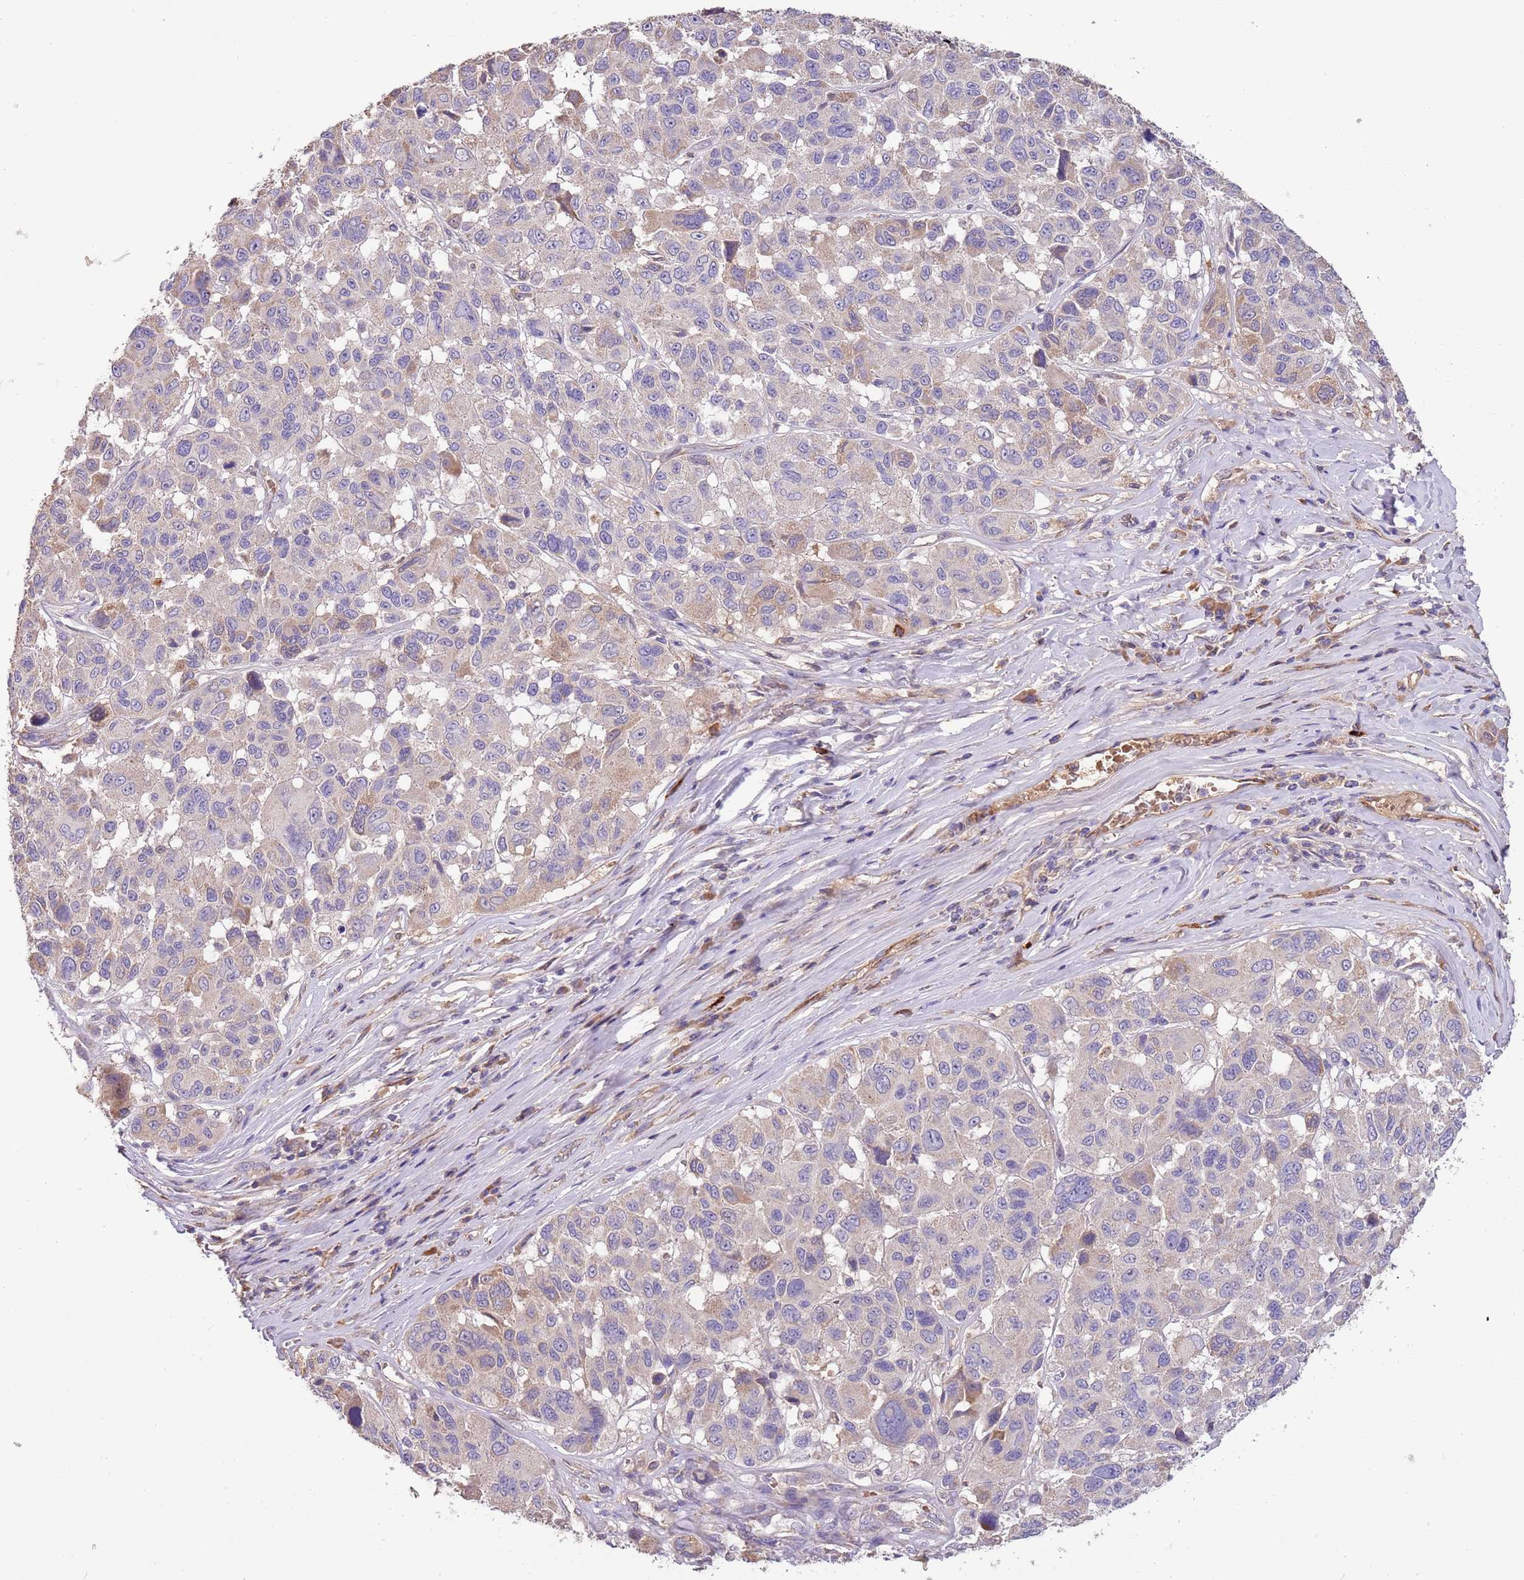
{"staining": {"intensity": "negative", "quantity": "none", "location": "none"}, "tissue": "melanoma", "cell_type": "Tumor cells", "image_type": "cancer", "snomed": [{"axis": "morphology", "description": "Malignant melanoma, NOS"}, {"axis": "topography", "description": "Skin"}], "caption": "High magnification brightfield microscopy of melanoma stained with DAB (brown) and counterstained with hematoxylin (blue): tumor cells show no significant expression.", "gene": "TRMO", "patient": {"sex": "female", "age": 66}}